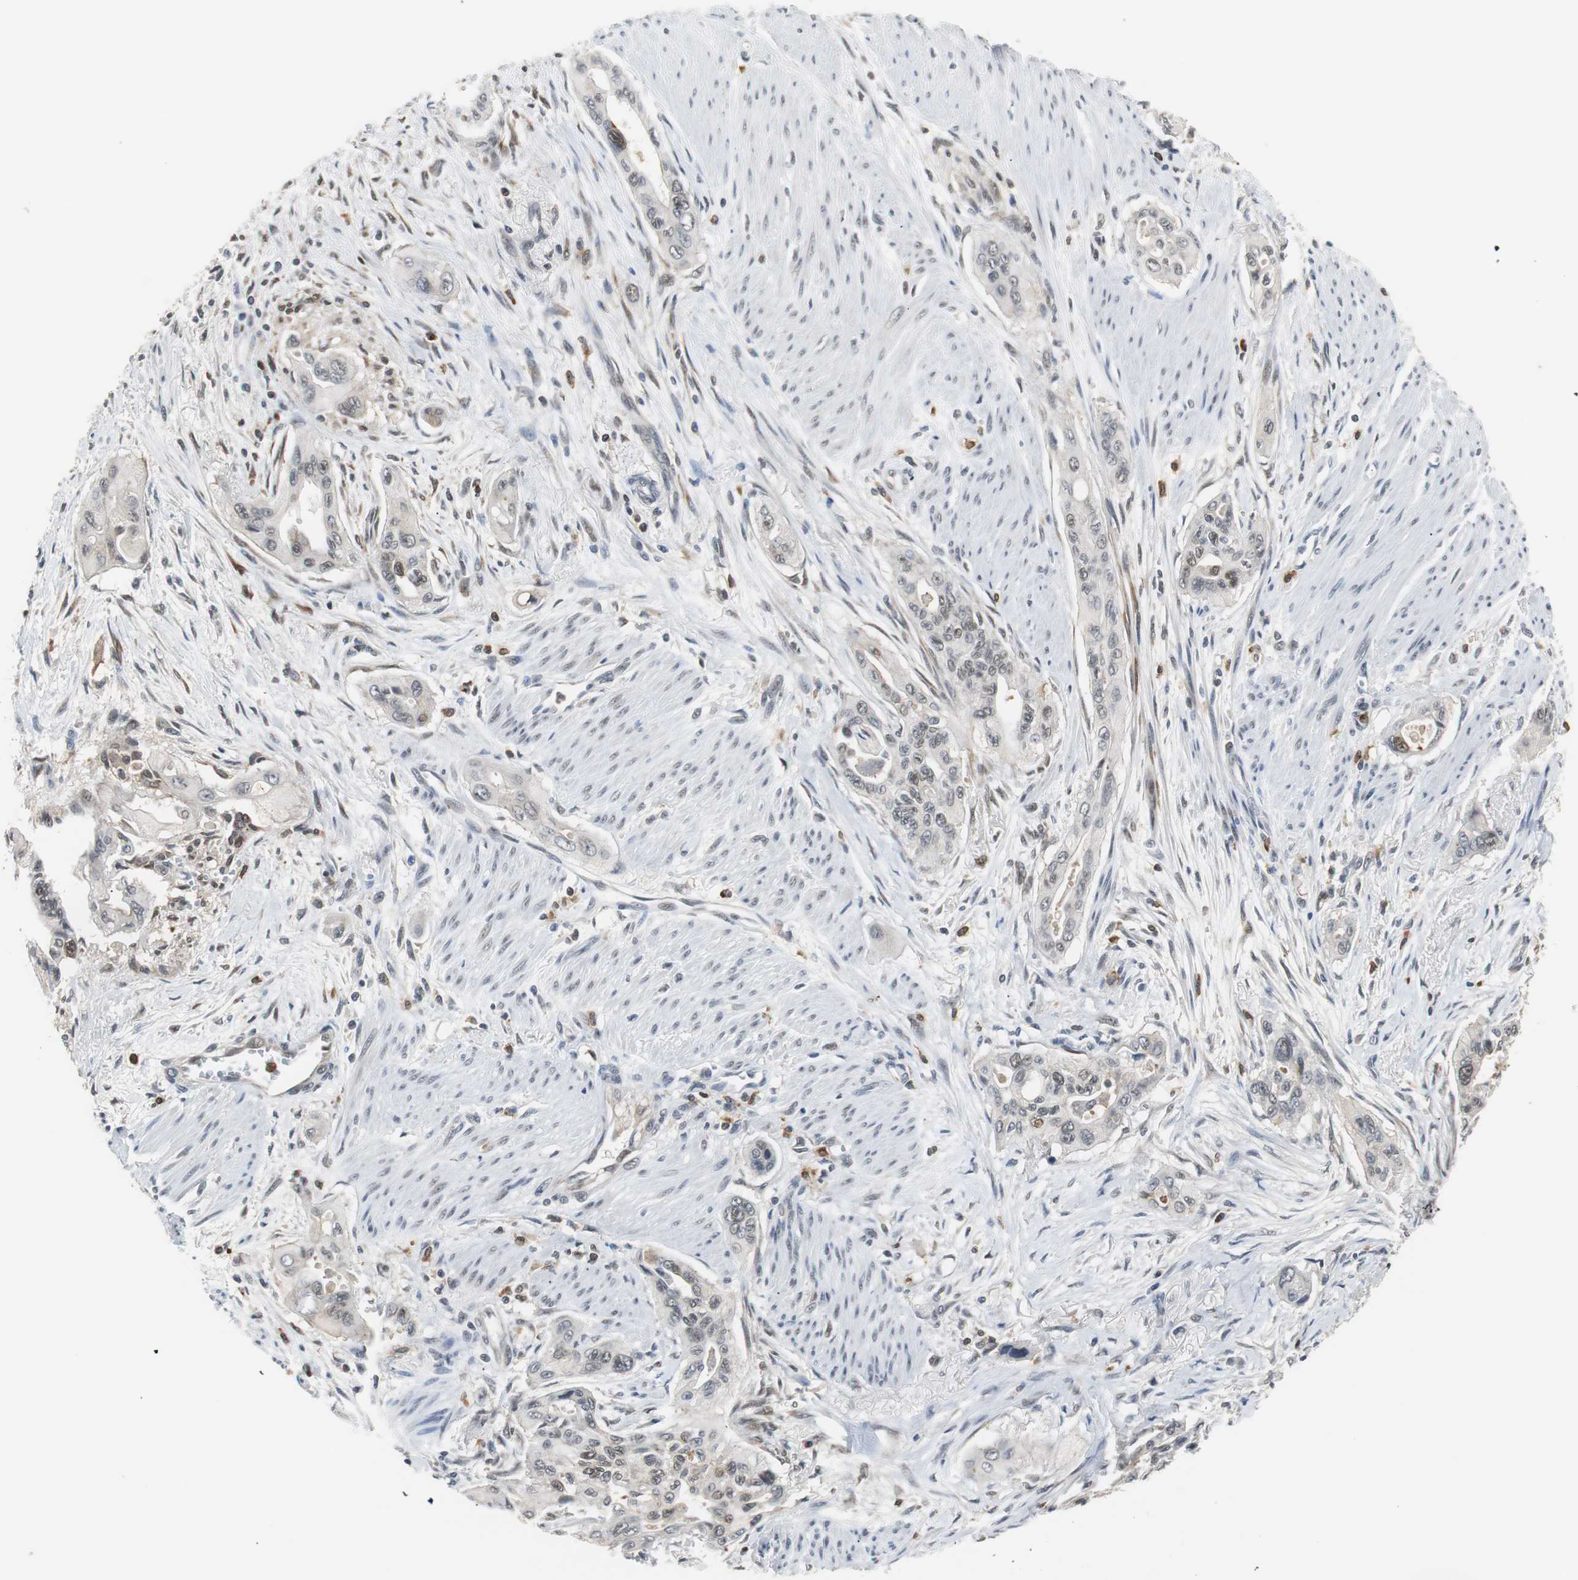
{"staining": {"intensity": "weak", "quantity": "25%-75%", "location": "cytoplasmic/membranous,nuclear"}, "tissue": "pancreatic cancer", "cell_type": "Tumor cells", "image_type": "cancer", "snomed": [{"axis": "morphology", "description": "Adenocarcinoma, NOS"}, {"axis": "topography", "description": "Pancreas"}], "caption": "A low amount of weak cytoplasmic/membranous and nuclear positivity is appreciated in about 25%-75% of tumor cells in adenocarcinoma (pancreatic) tissue.", "gene": "SIRT1", "patient": {"sex": "male", "age": 77}}